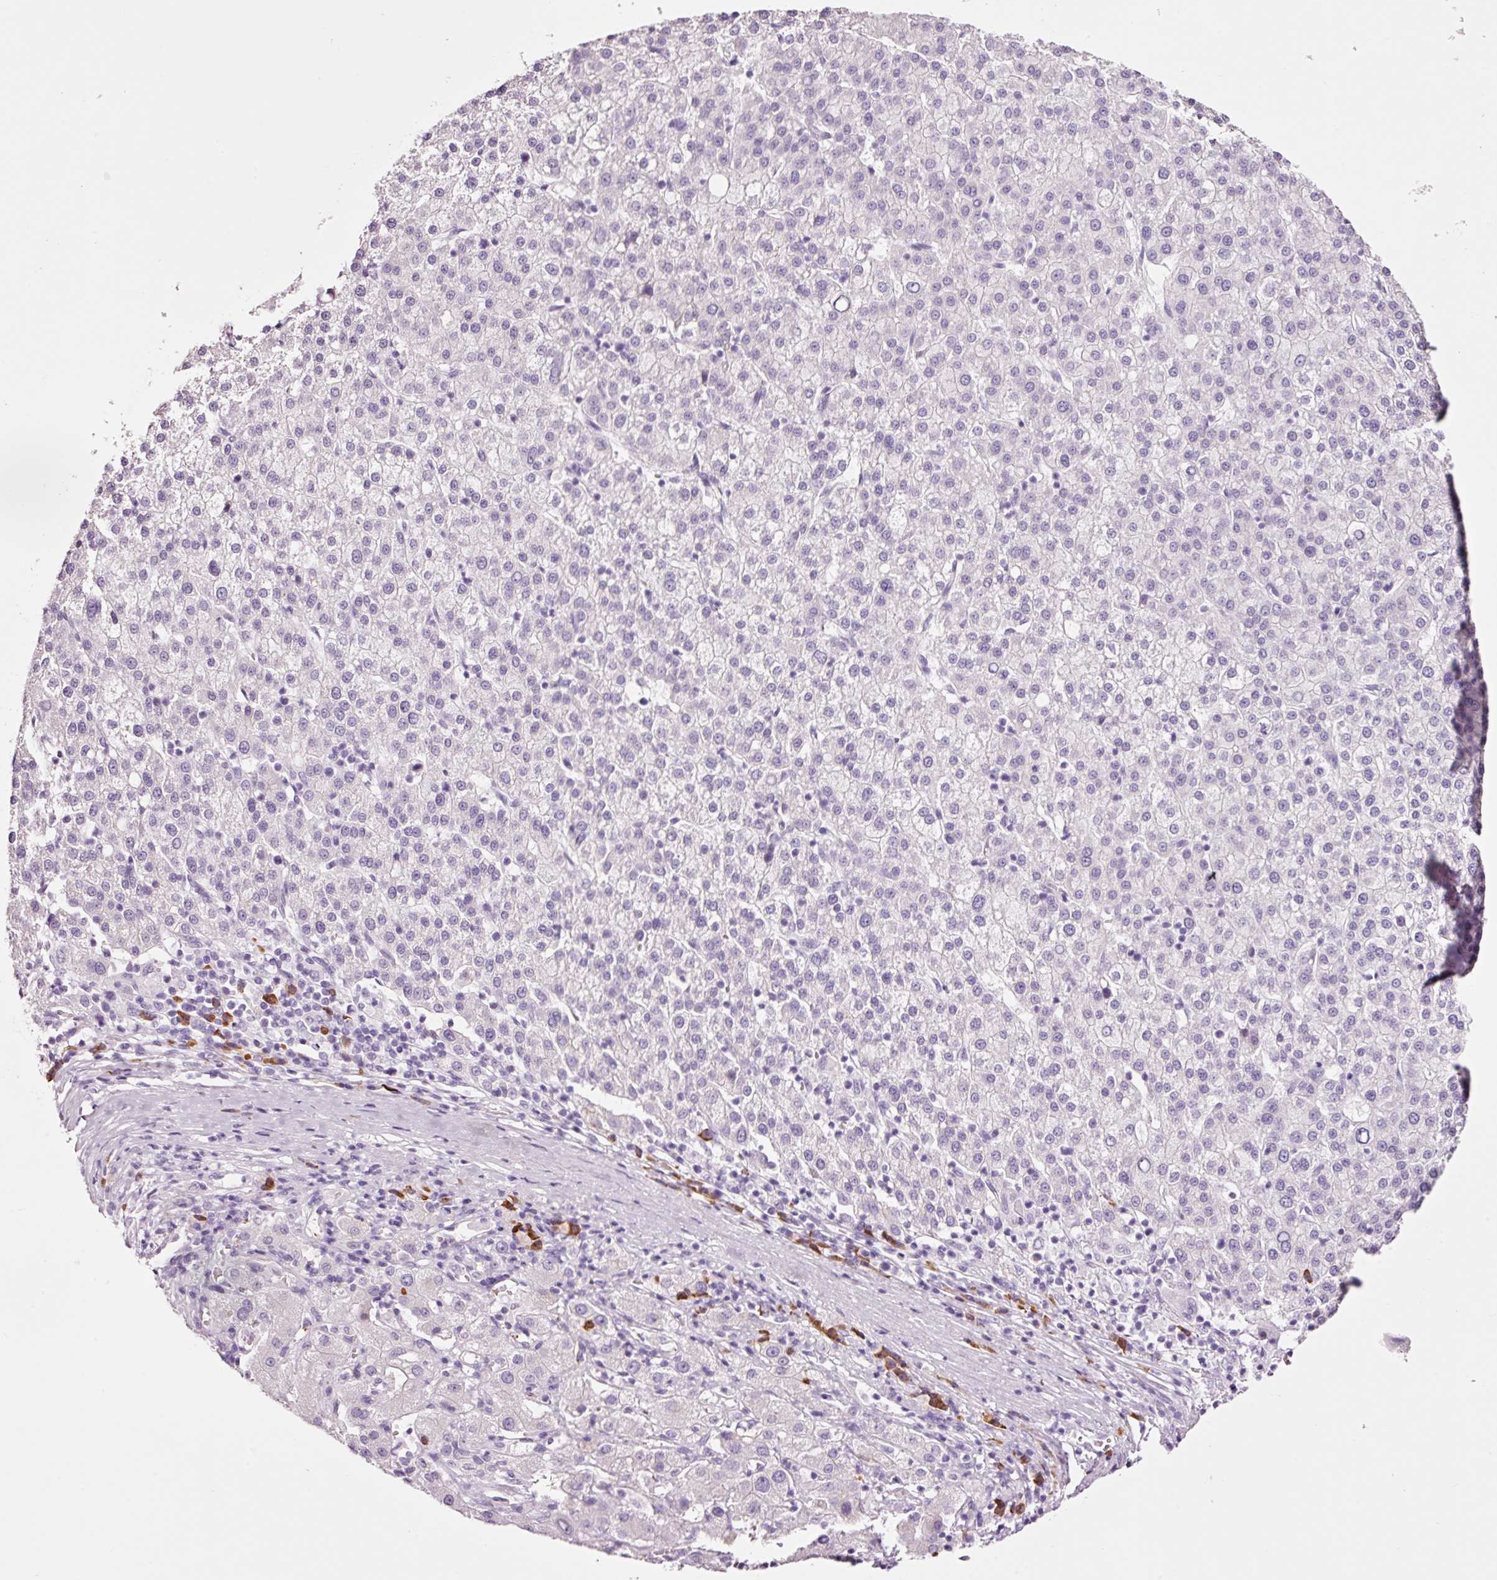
{"staining": {"intensity": "negative", "quantity": "none", "location": "none"}, "tissue": "liver cancer", "cell_type": "Tumor cells", "image_type": "cancer", "snomed": [{"axis": "morphology", "description": "Carcinoma, Hepatocellular, NOS"}, {"axis": "topography", "description": "Liver"}], "caption": "Protein analysis of liver cancer (hepatocellular carcinoma) demonstrates no significant positivity in tumor cells.", "gene": "KLF1", "patient": {"sex": "female", "age": 58}}